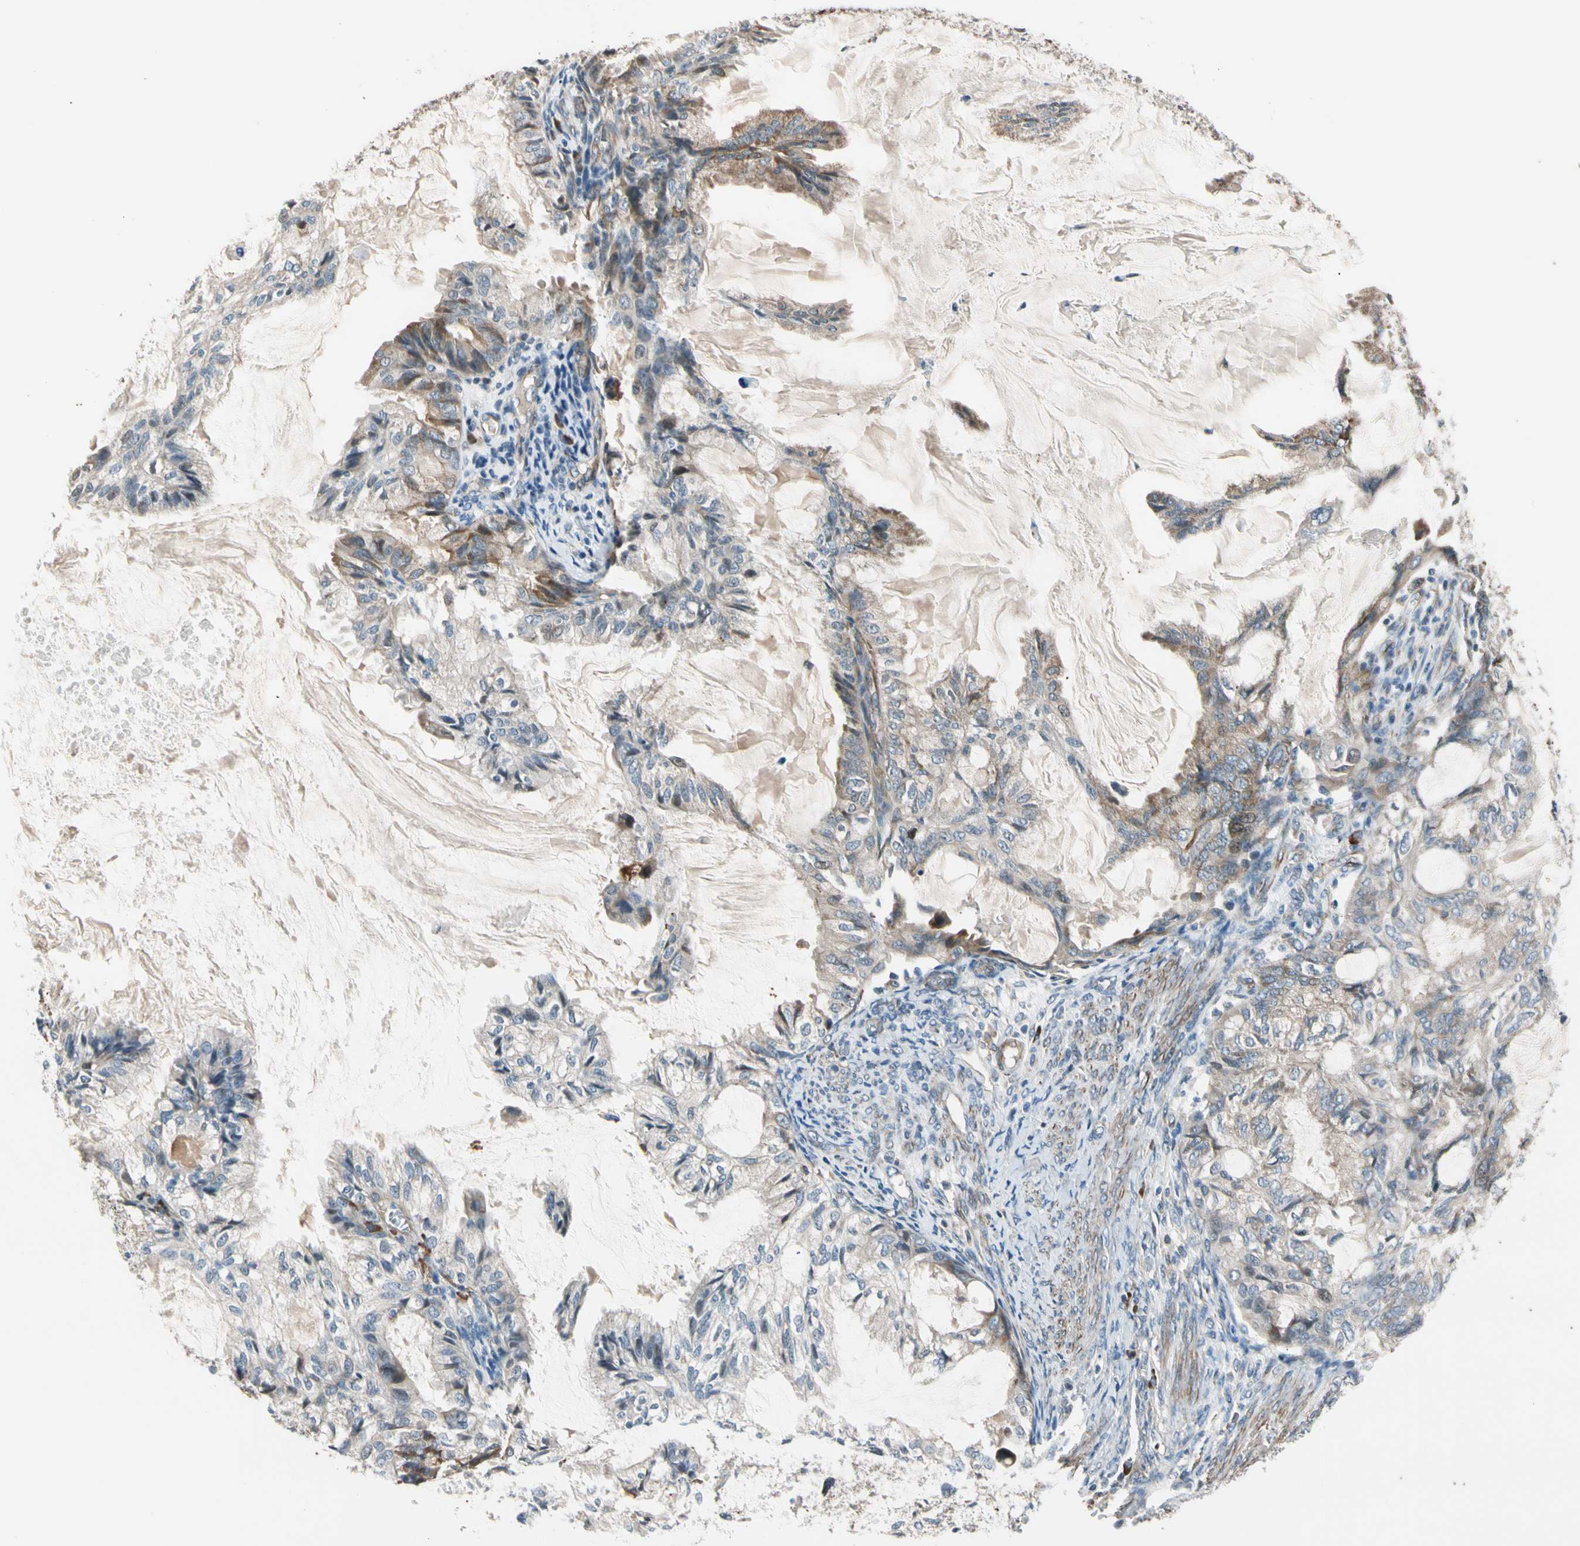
{"staining": {"intensity": "moderate", "quantity": ">75%", "location": "cytoplasmic/membranous"}, "tissue": "cervical cancer", "cell_type": "Tumor cells", "image_type": "cancer", "snomed": [{"axis": "morphology", "description": "Normal tissue, NOS"}, {"axis": "morphology", "description": "Adenocarcinoma, NOS"}, {"axis": "topography", "description": "Cervix"}, {"axis": "topography", "description": "Endometrium"}], "caption": "There is medium levels of moderate cytoplasmic/membranous staining in tumor cells of cervical cancer (adenocarcinoma), as demonstrated by immunohistochemical staining (brown color).", "gene": "LIMK2", "patient": {"sex": "female", "age": 86}}